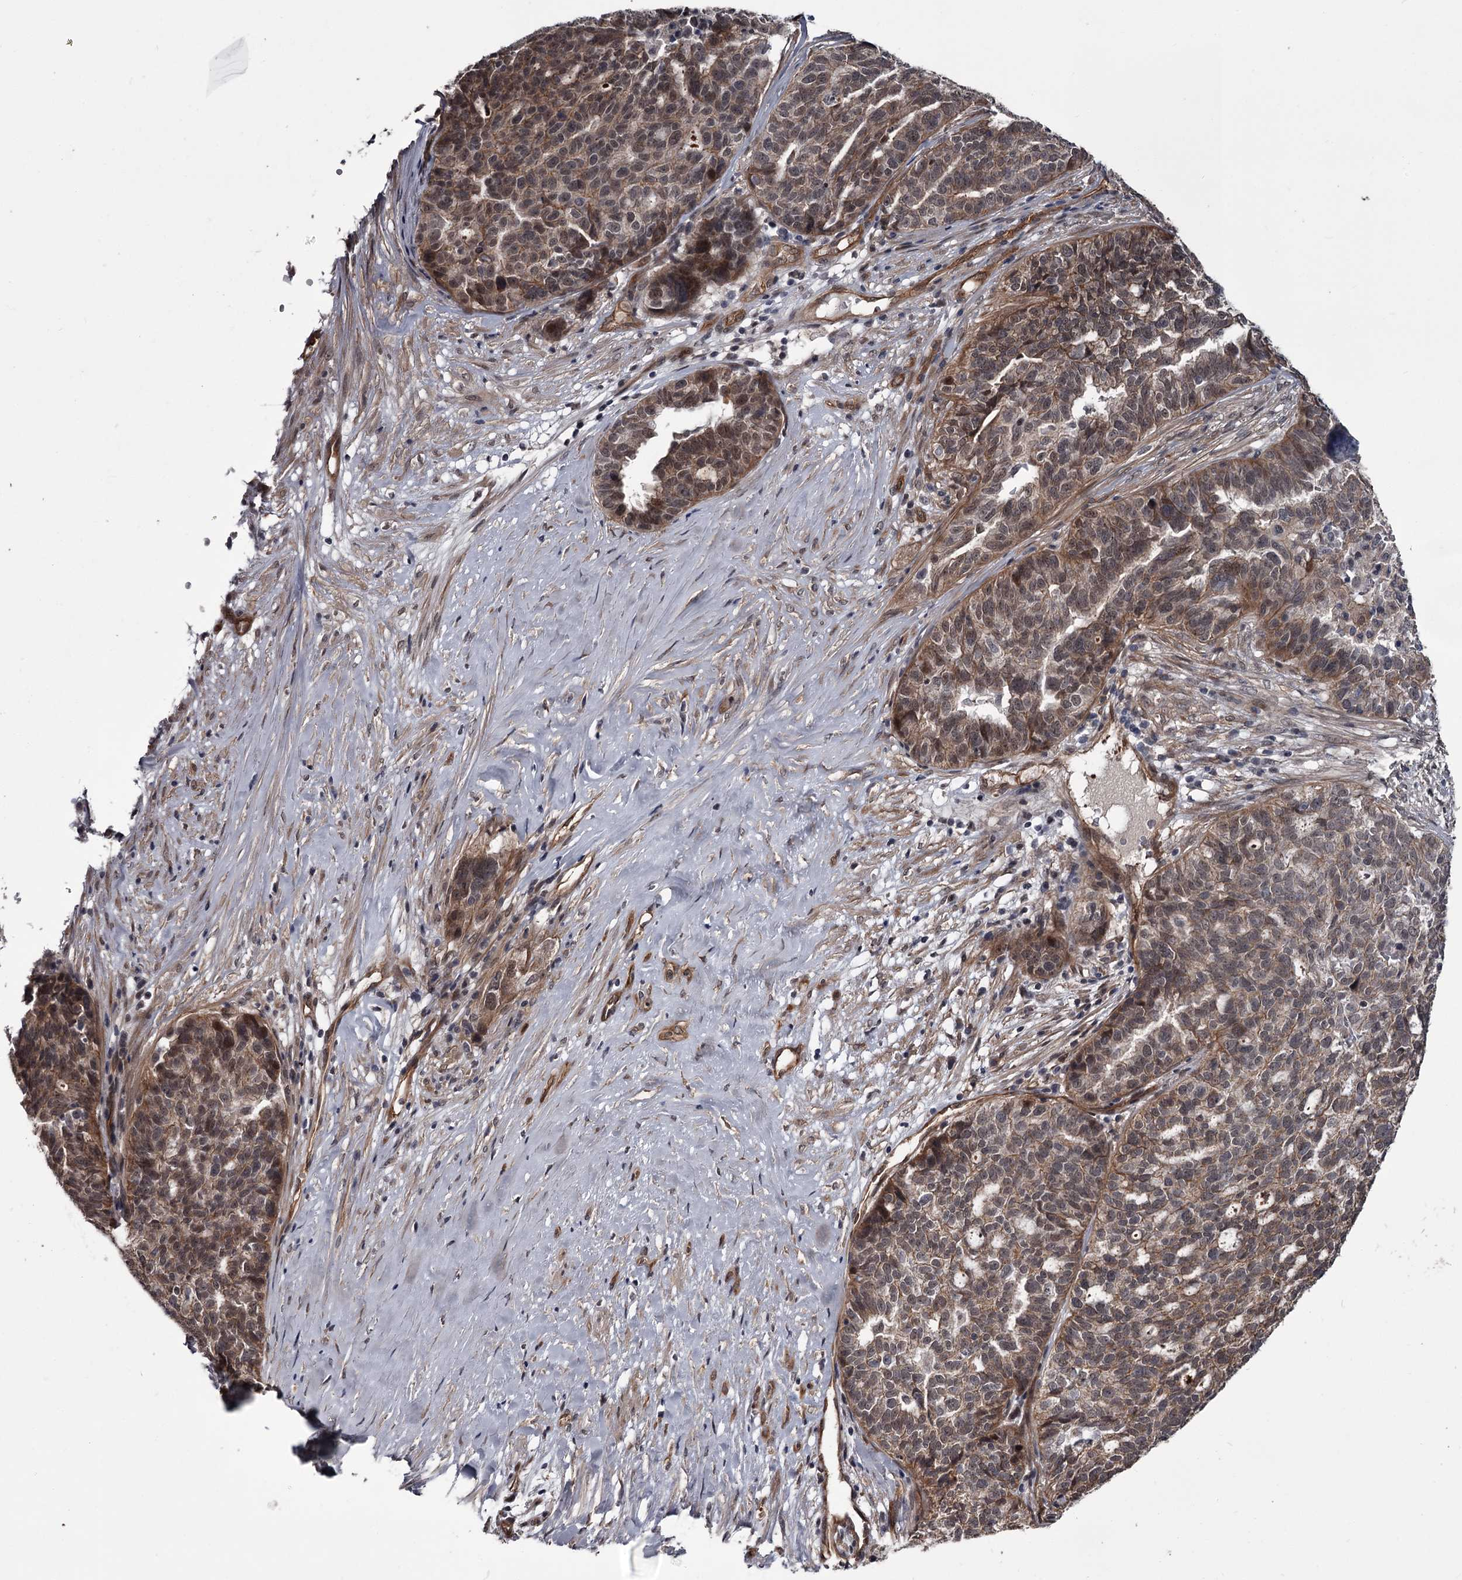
{"staining": {"intensity": "moderate", "quantity": ">75%", "location": "cytoplasmic/membranous,nuclear"}, "tissue": "ovarian cancer", "cell_type": "Tumor cells", "image_type": "cancer", "snomed": [{"axis": "morphology", "description": "Cystadenocarcinoma, serous, NOS"}, {"axis": "topography", "description": "Ovary"}], "caption": "Immunohistochemistry (IHC) micrograph of human ovarian serous cystadenocarcinoma stained for a protein (brown), which displays medium levels of moderate cytoplasmic/membranous and nuclear positivity in about >75% of tumor cells.", "gene": "CDC42EP2", "patient": {"sex": "female", "age": 59}}